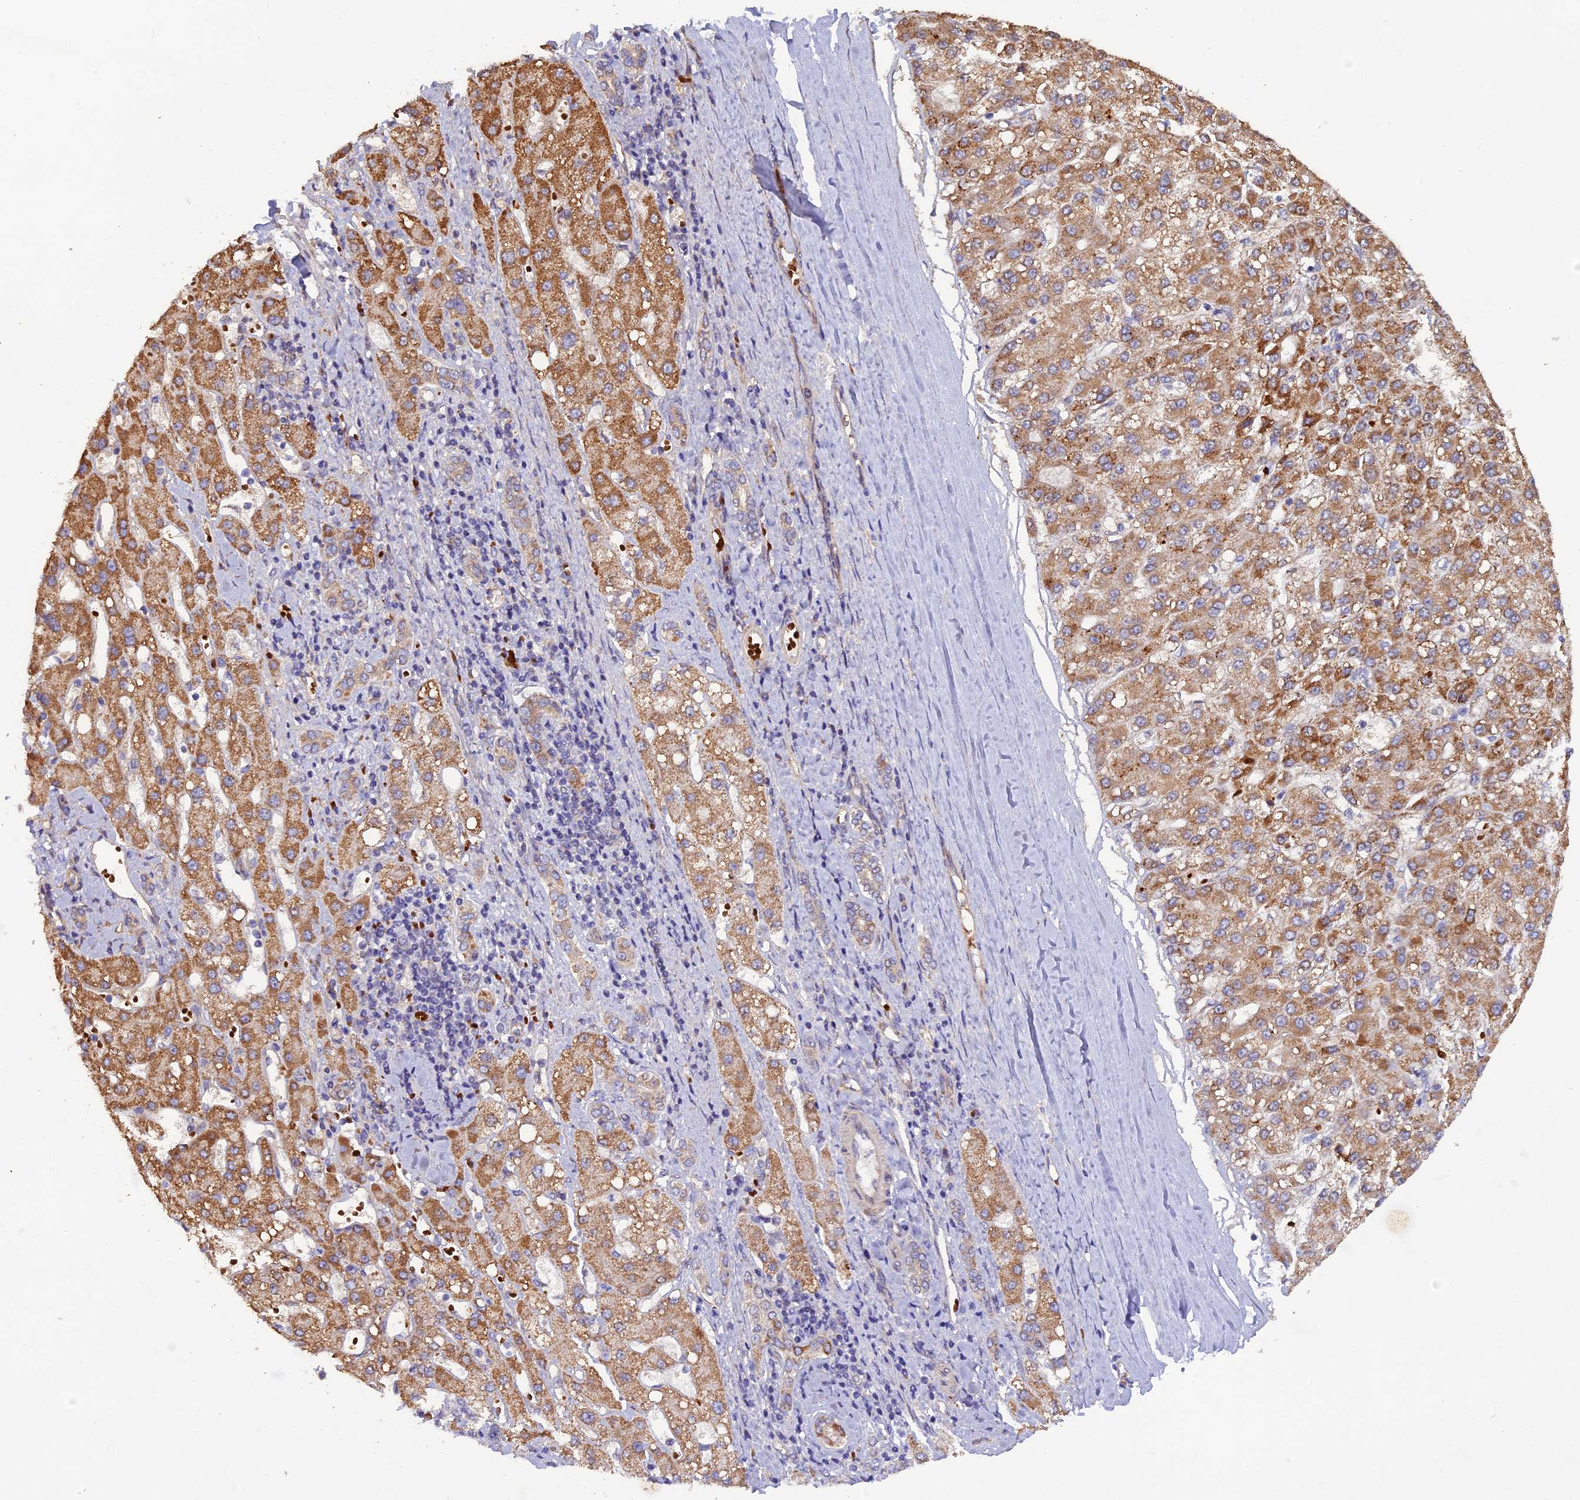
{"staining": {"intensity": "moderate", "quantity": ">75%", "location": "cytoplasmic/membranous"}, "tissue": "liver cancer", "cell_type": "Tumor cells", "image_type": "cancer", "snomed": [{"axis": "morphology", "description": "Carcinoma, Hepatocellular, NOS"}, {"axis": "topography", "description": "Liver"}], "caption": "A micrograph showing moderate cytoplasmic/membranous expression in approximately >75% of tumor cells in liver cancer, as visualized by brown immunohistochemical staining.", "gene": "DUS3L", "patient": {"sex": "male", "age": 67}}